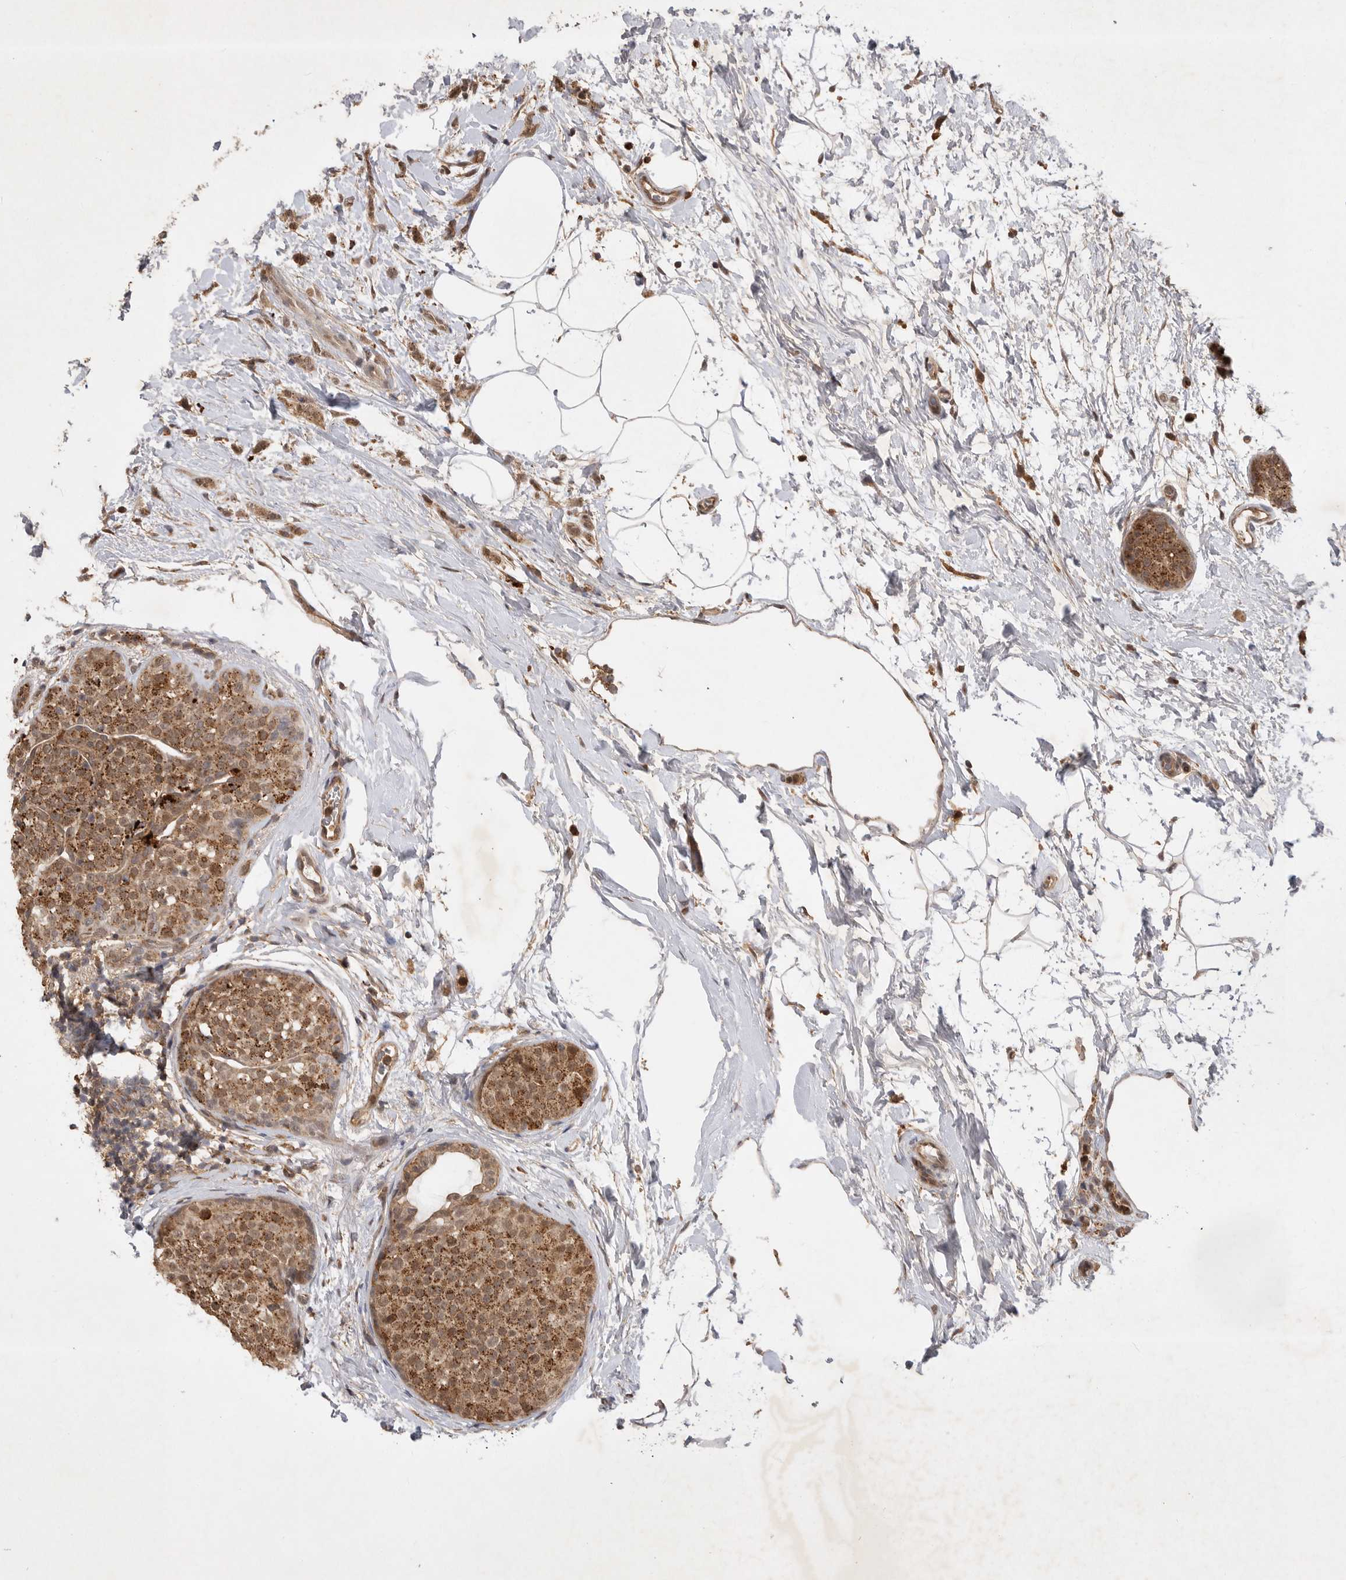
{"staining": {"intensity": "moderate", "quantity": ">75%", "location": "cytoplasmic/membranous"}, "tissue": "breast cancer", "cell_type": "Tumor cells", "image_type": "cancer", "snomed": [{"axis": "morphology", "description": "Lobular carcinoma, in situ"}, {"axis": "morphology", "description": "Lobular carcinoma"}, {"axis": "topography", "description": "Breast"}], "caption": "About >75% of tumor cells in breast cancer reveal moderate cytoplasmic/membranous protein expression as visualized by brown immunohistochemical staining.", "gene": "ZNF232", "patient": {"sex": "female", "age": 41}}